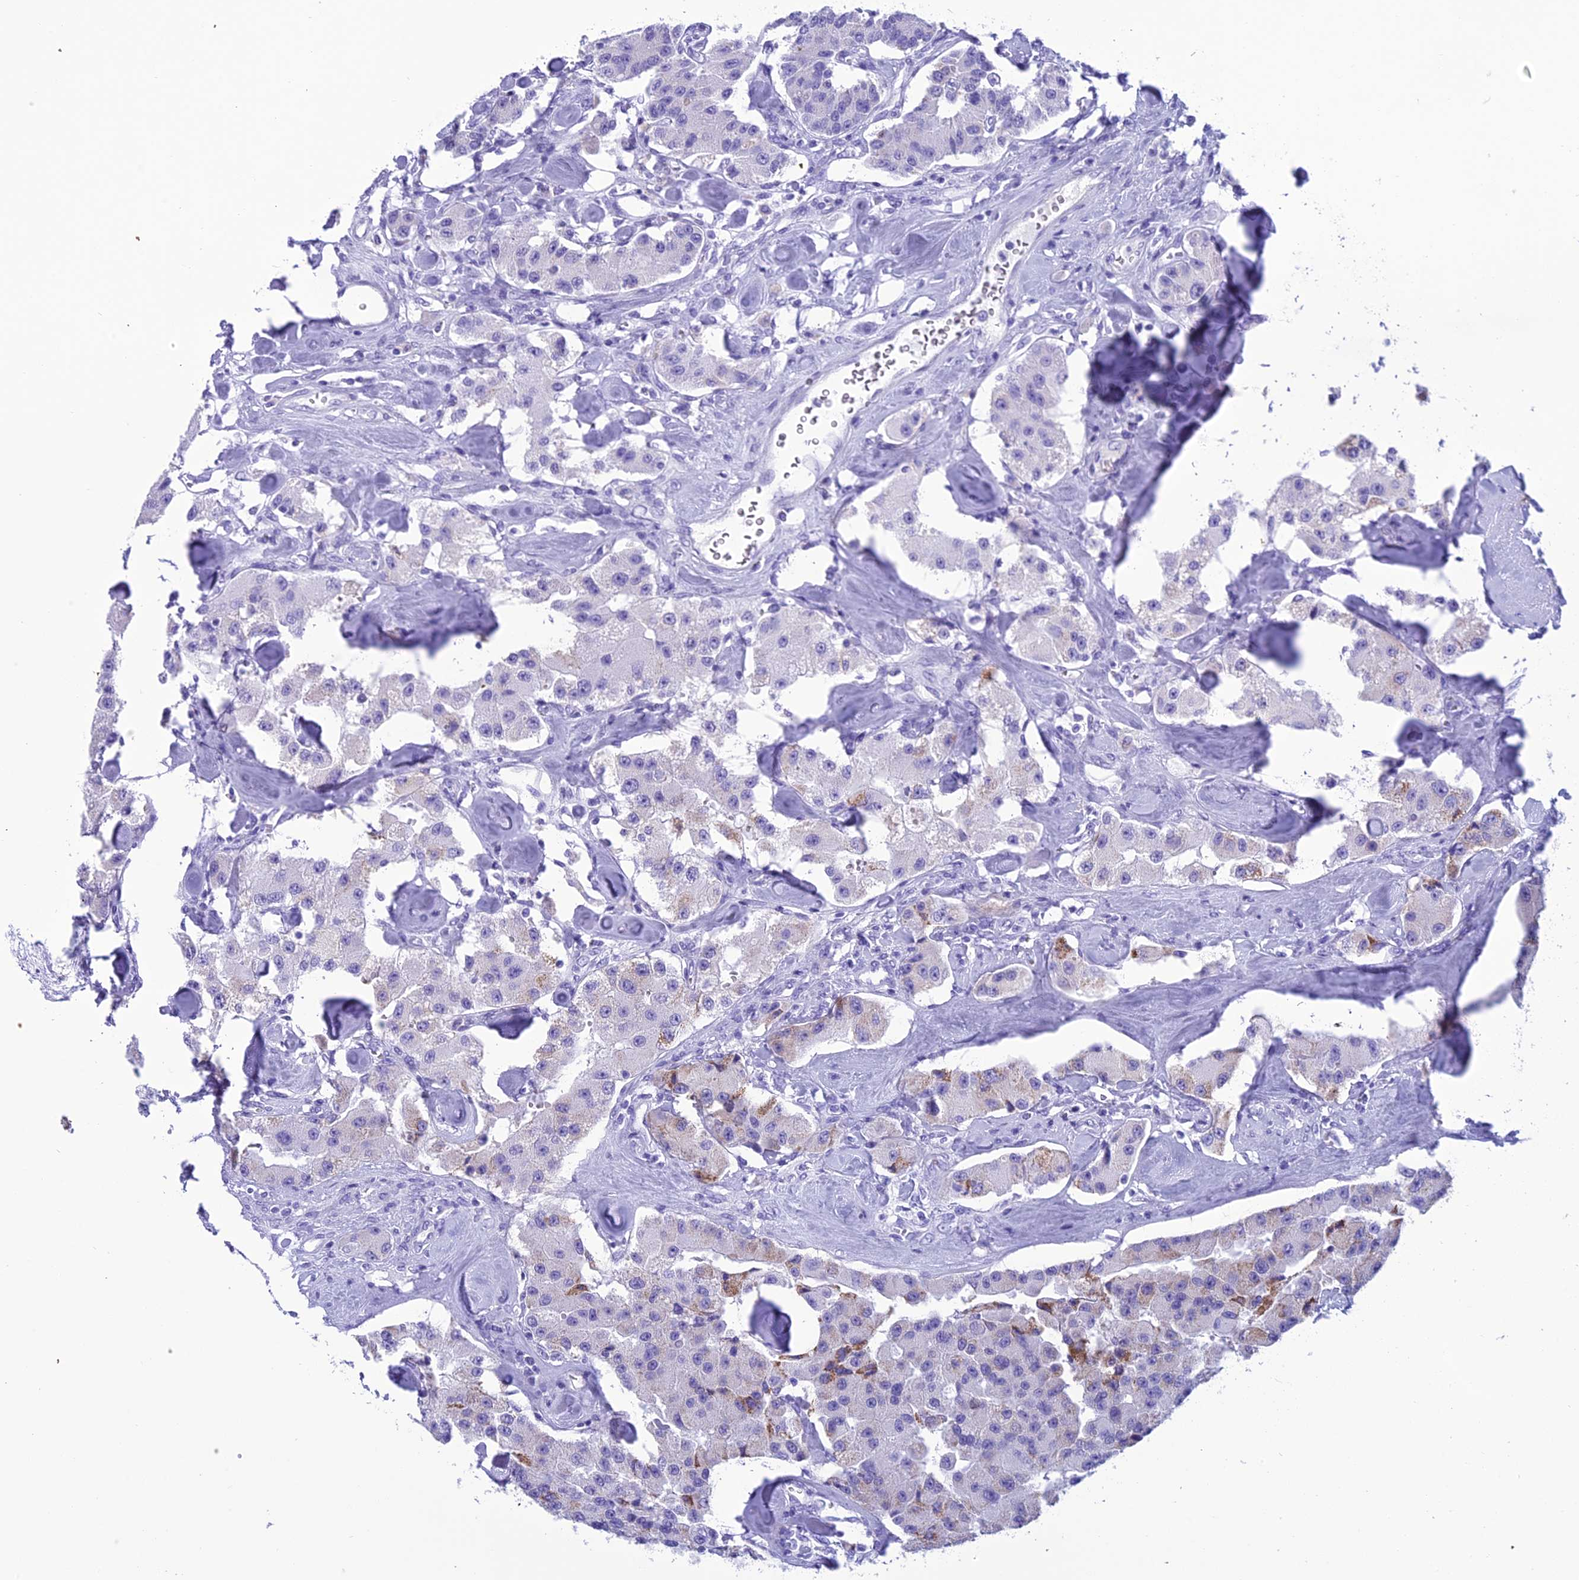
{"staining": {"intensity": "moderate", "quantity": "<25%", "location": "cytoplasmic/membranous"}, "tissue": "carcinoid", "cell_type": "Tumor cells", "image_type": "cancer", "snomed": [{"axis": "morphology", "description": "Carcinoid, malignant, NOS"}, {"axis": "topography", "description": "Pancreas"}], "caption": "The micrograph exhibits staining of malignant carcinoid, revealing moderate cytoplasmic/membranous protein positivity (brown color) within tumor cells. The staining was performed using DAB to visualize the protein expression in brown, while the nuclei were stained in blue with hematoxylin (Magnification: 20x).", "gene": "TRAM1L1", "patient": {"sex": "male", "age": 41}}